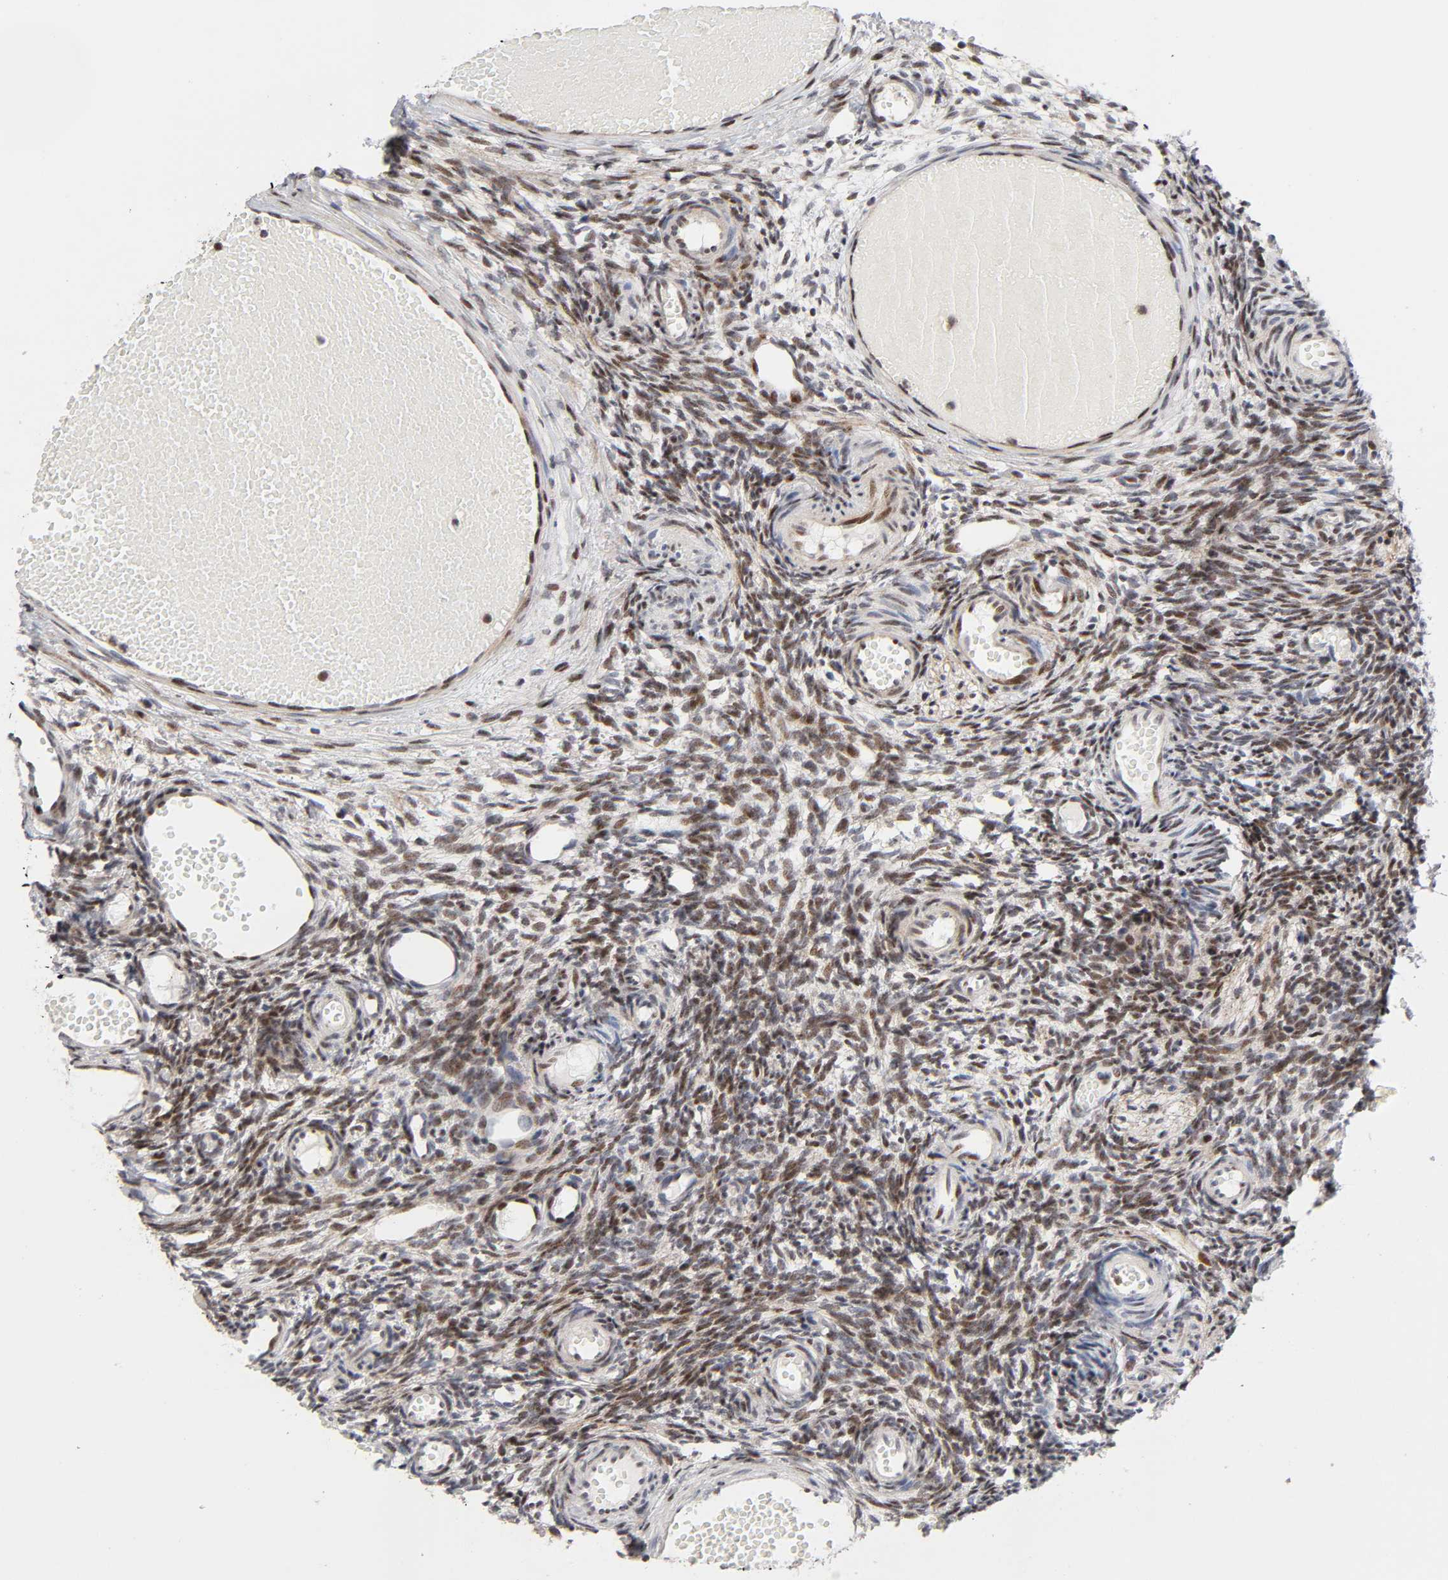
{"staining": {"intensity": "moderate", "quantity": ">75%", "location": "nuclear"}, "tissue": "ovary", "cell_type": "Follicle cells", "image_type": "normal", "snomed": [{"axis": "morphology", "description": "Normal tissue, NOS"}, {"axis": "topography", "description": "Ovary"}], "caption": "Immunohistochemistry (IHC) of normal ovary reveals medium levels of moderate nuclear expression in approximately >75% of follicle cells.", "gene": "STK38", "patient": {"sex": "female", "age": 35}}